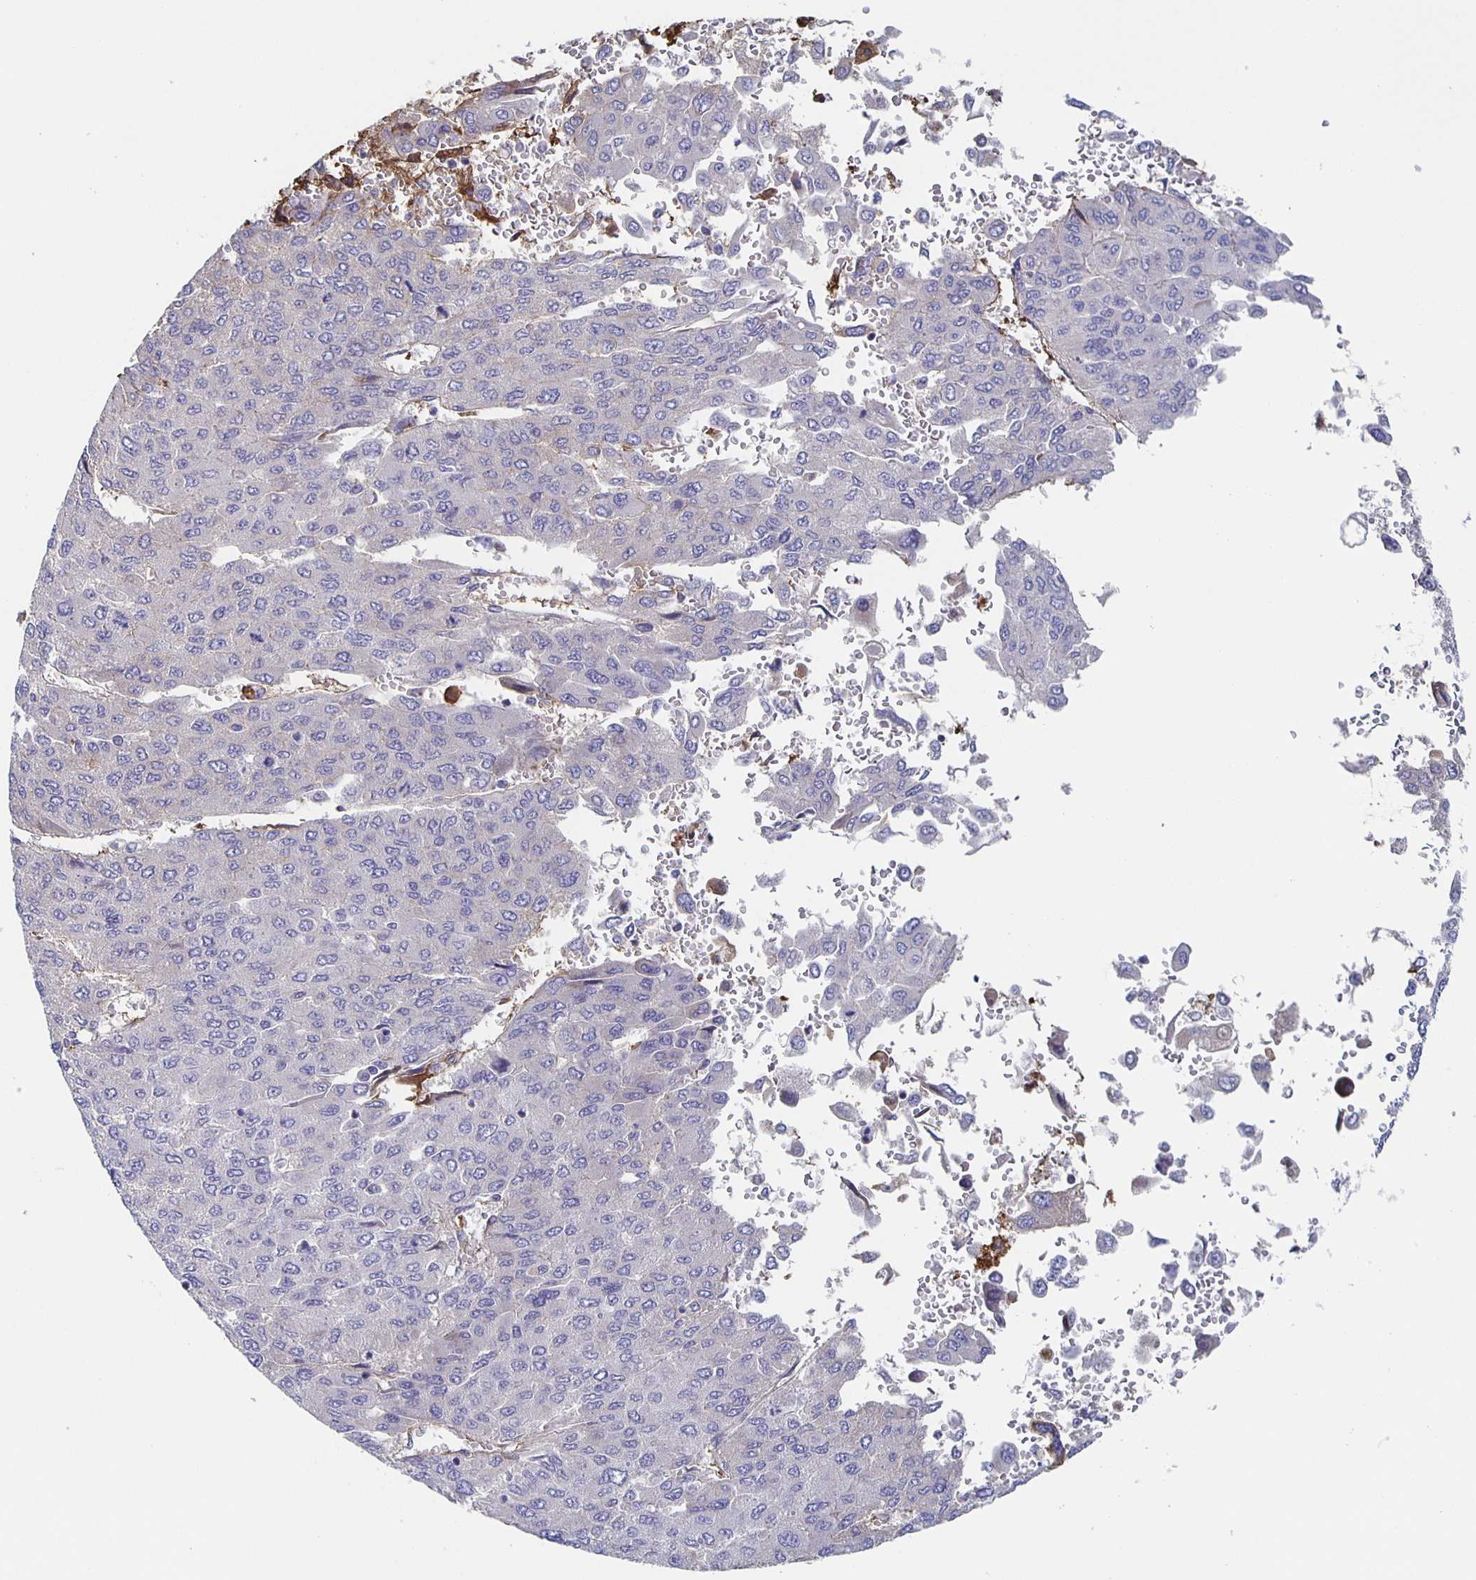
{"staining": {"intensity": "negative", "quantity": "none", "location": "none"}, "tissue": "liver cancer", "cell_type": "Tumor cells", "image_type": "cancer", "snomed": [{"axis": "morphology", "description": "Carcinoma, Hepatocellular, NOS"}, {"axis": "topography", "description": "Liver"}], "caption": "Human hepatocellular carcinoma (liver) stained for a protein using IHC reveals no staining in tumor cells.", "gene": "FGA", "patient": {"sex": "female", "age": 41}}